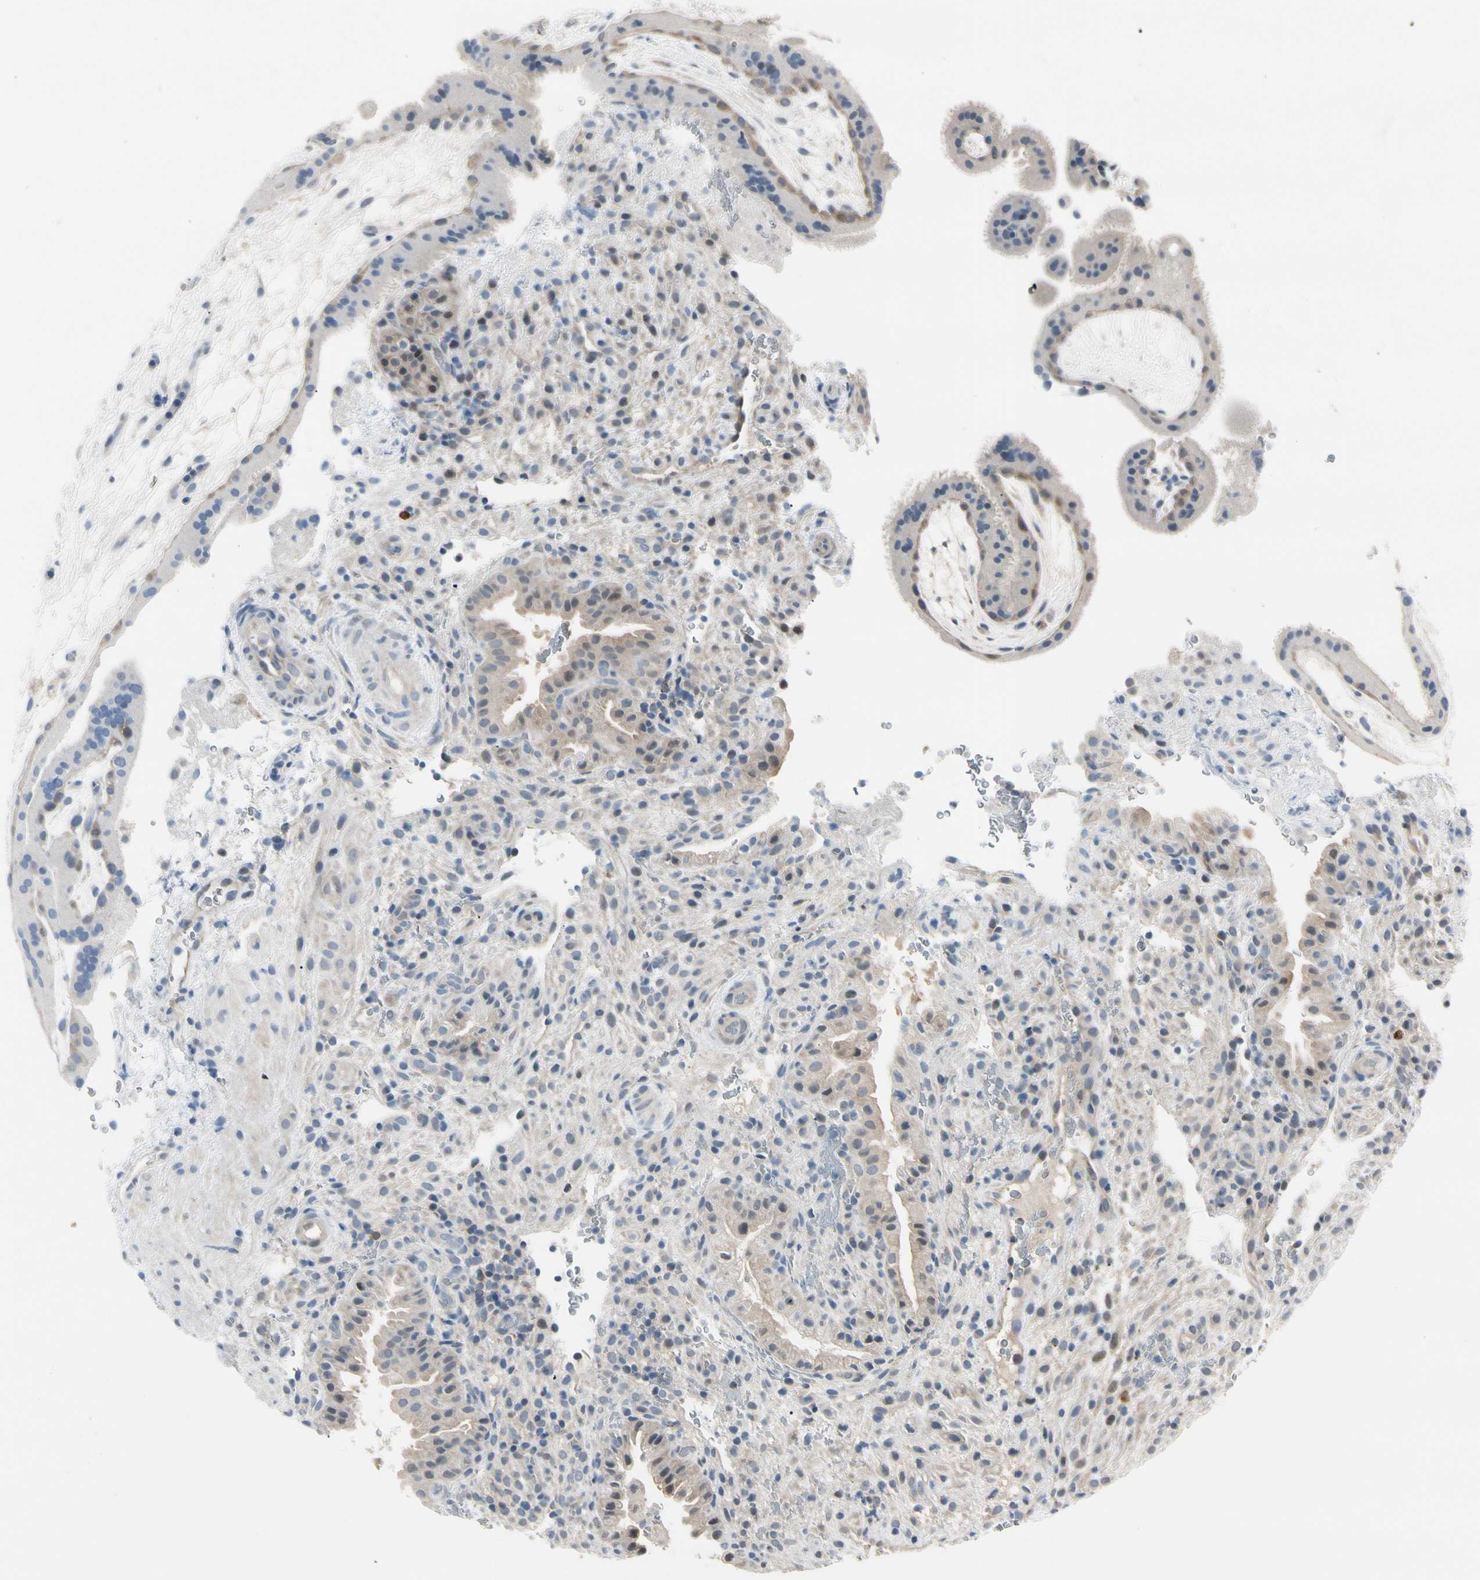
{"staining": {"intensity": "negative", "quantity": "none", "location": "none"}, "tissue": "placenta", "cell_type": "Decidual cells", "image_type": "normal", "snomed": [{"axis": "morphology", "description": "Normal tissue, NOS"}, {"axis": "topography", "description": "Placenta"}], "caption": "Image shows no significant protein expression in decidual cells of unremarkable placenta. (DAB (3,3'-diaminobenzidine) immunohistochemistry visualized using brightfield microscopy, high magnification).", "gene": "EVC", "patient": {"sex": "female", "age": 19}}